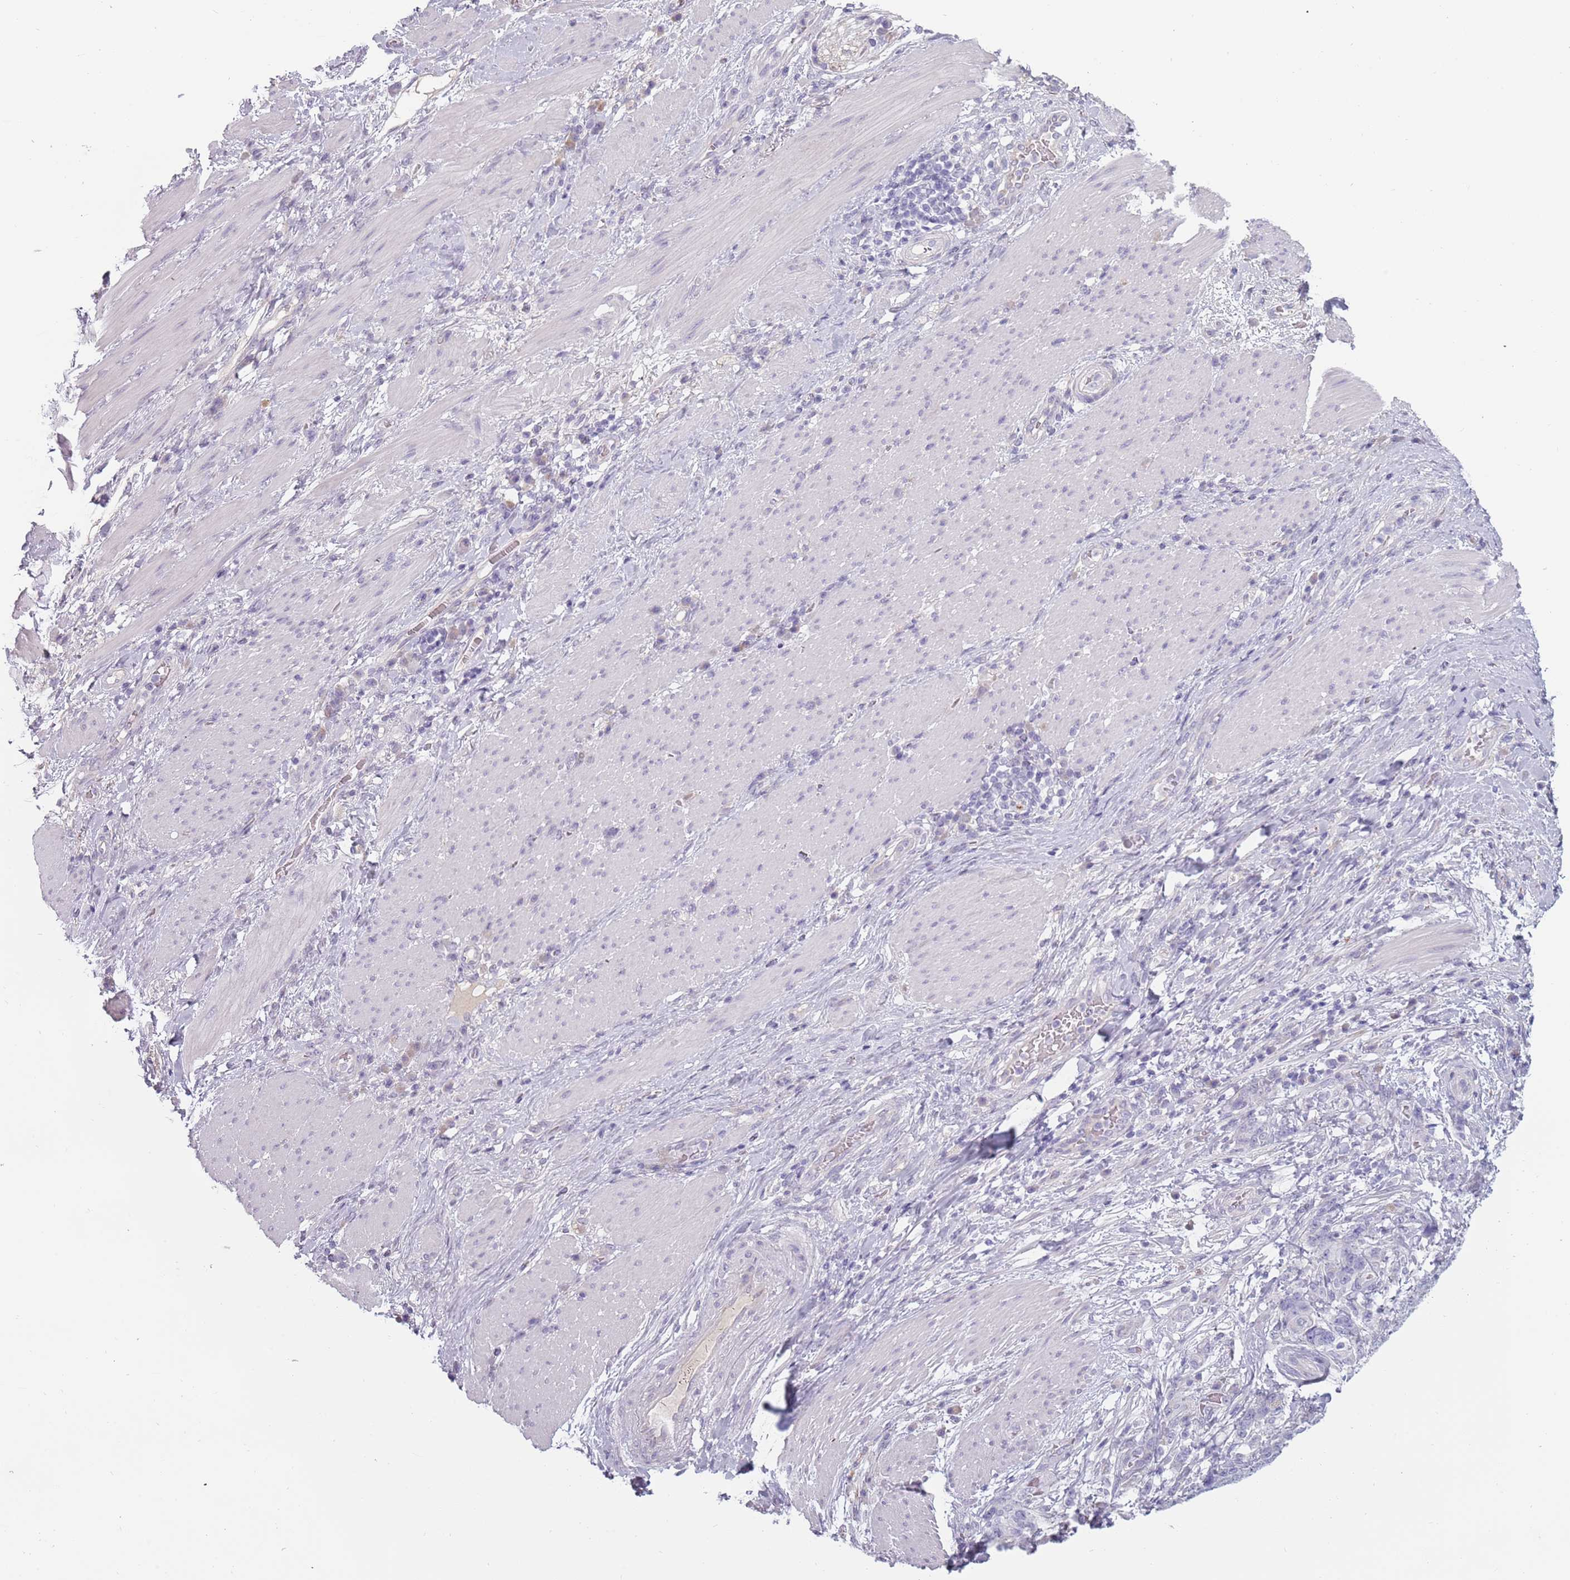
{"staining": {"intensity": "negative", "quantity": "none", "location": "none"}, "tissue": "stomach cancer", "cell_type": "Tumor cells", "image_type": "cancer", "snomed": [{"axis": "morphology", "description": "Normal tissue, NOS"}, {"axis": "morphology", "description": "Adenocarcinoma, NOS"}, {"axis": "topography", "description": "Stomach"}], "caption": "Immunohistochemistry (IHC) micrograph of neoplastic tissue: human stomach adenocarcinoma stained with DAB reveals no significant protein expression in tumor cells.", "gene": "TNFRSF6B", "patient": {"sex": "female", "age": 64}}